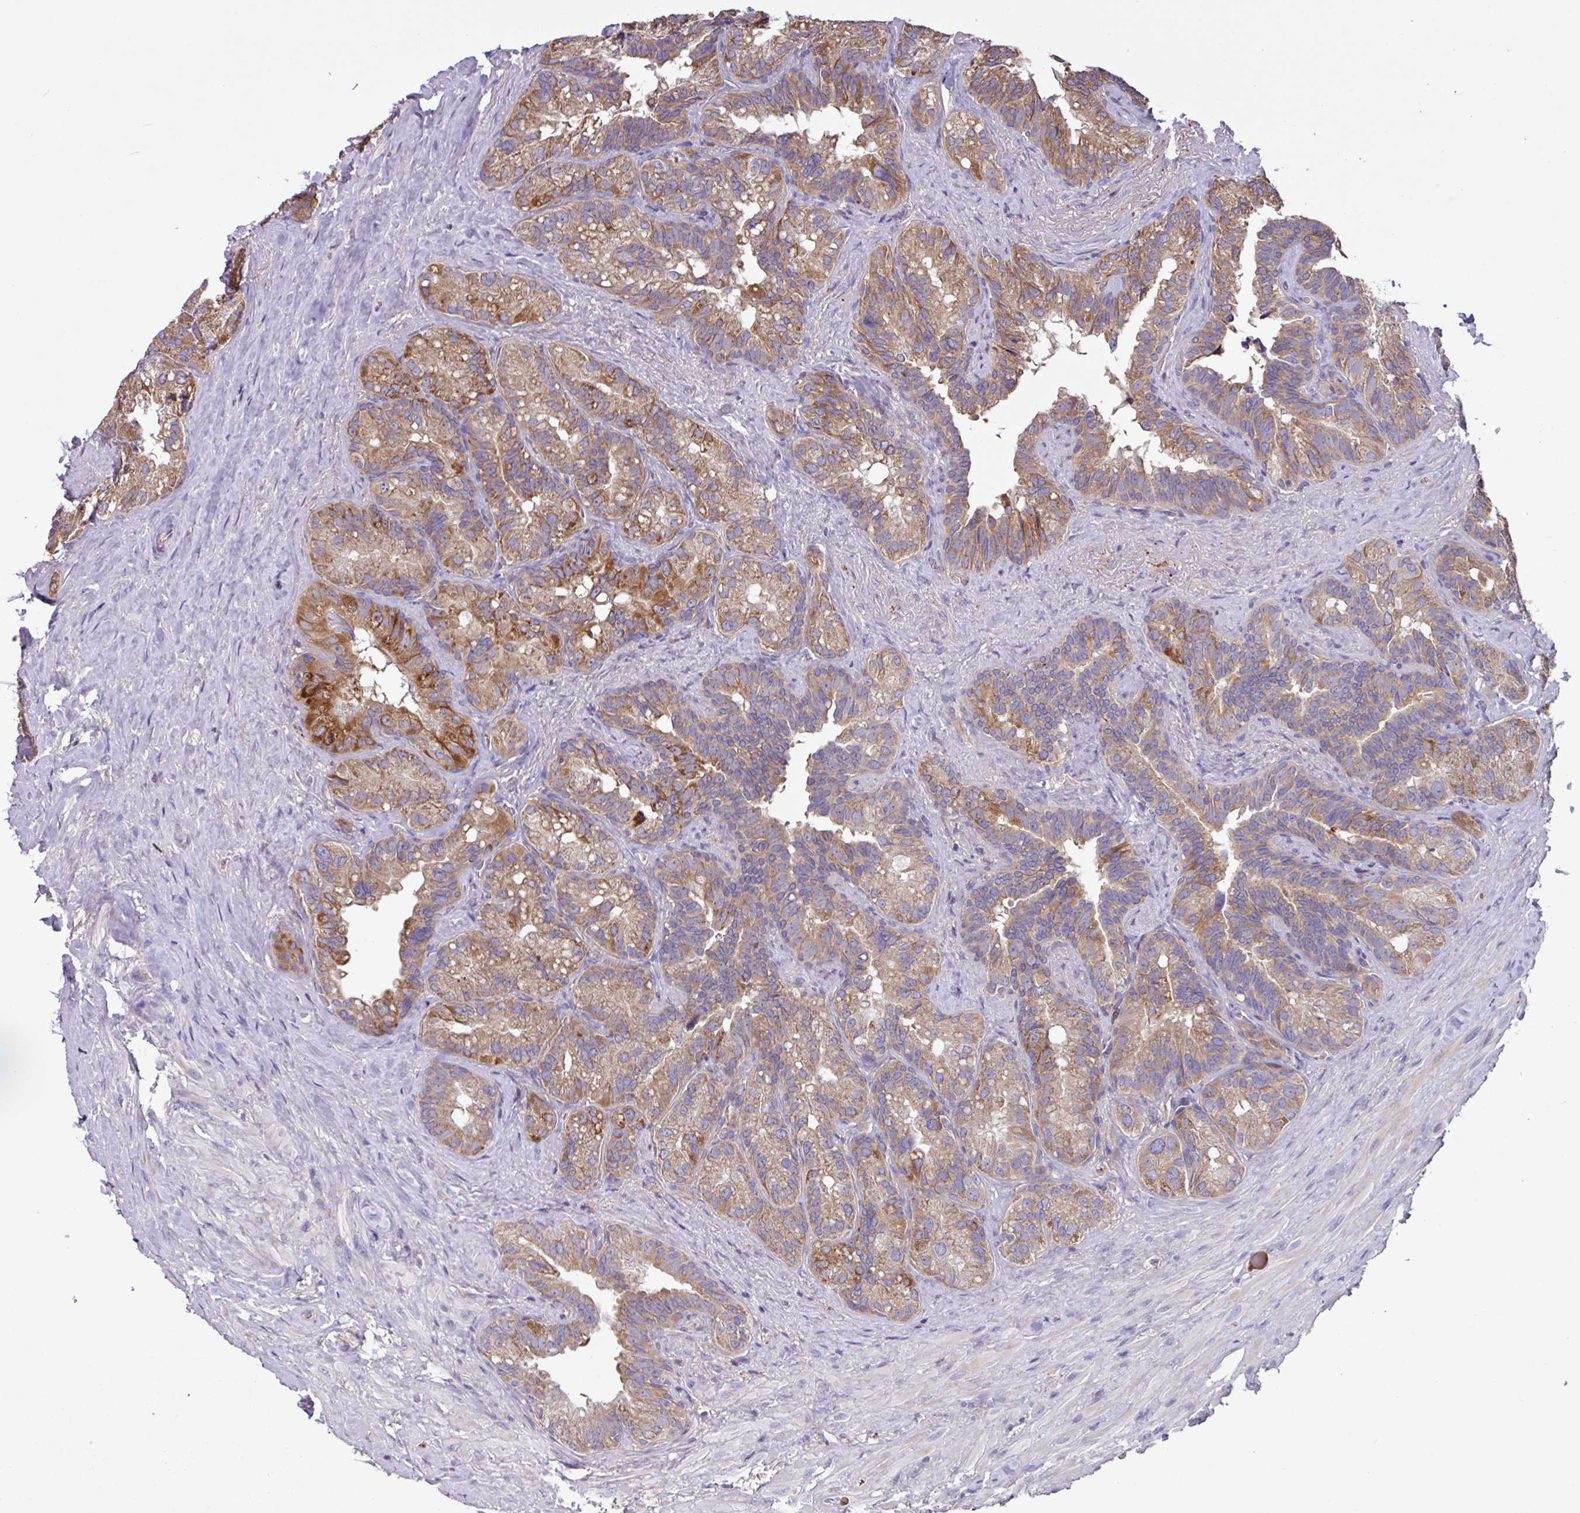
{"staining": {"intensity": "moderate", "quantity": ">75%", "location": "cytoplasmic/membranous"}, "tissue": "seminal vesicle", "cell_type": "Glandular cells", "image_type": "normal", "snomed": [{"axis": "morphology", "description": "Normal tissue, NOS"}, {"axis": "topography", "description": "Seminal veicle"}], "caption": "Immunohistochemistry (DAB (3,3'-diaminobenzidine)) staining of benign human seminal vesicle displays moderate cytoplasmic/membranous protein expression in approximately >75% of glandular cells. (Brightfield microscopy of DAB IHC at high magnification).", "gene": "PTPRQ", "patient": {"sex": "male", "age": 60}}